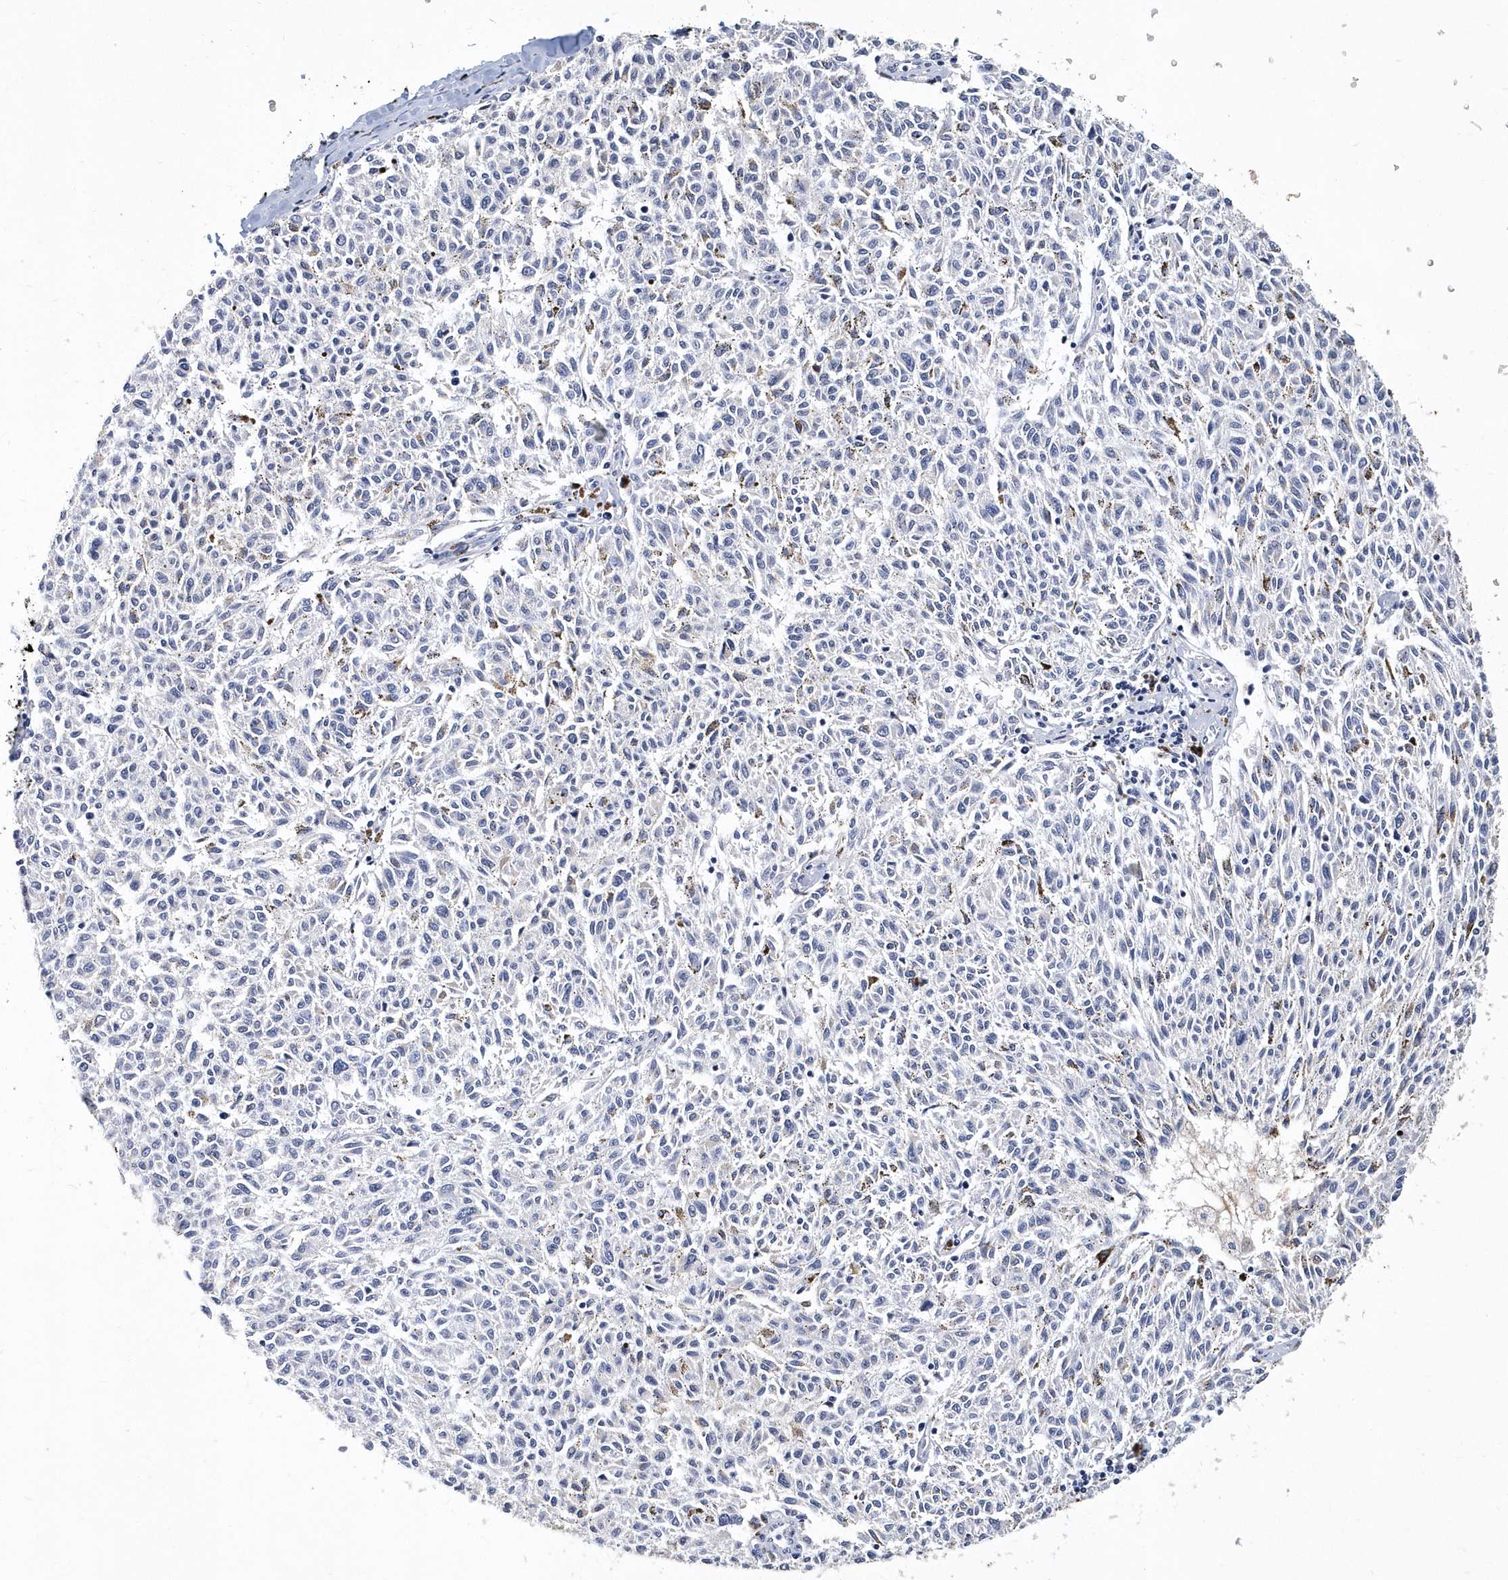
{"staining": {"intensity": "negative", "quantity": "none", "location": "none"}, "tissue": "melanoma", "cell_type": "Tumor cells", "image_type": "cancer", "snomed": [{"axis": "morphology", "description": "Malignant melanoma, NOS"}, {"axis": "topography", "description": "Skin"}], "caption": "Immunohistochemical staining of human melanoma displays no significant staining in tumor cells. Nuclei are stained in blue.", "gene": "ITGA2B", "patient": {"sex": "female", "age": 72}}